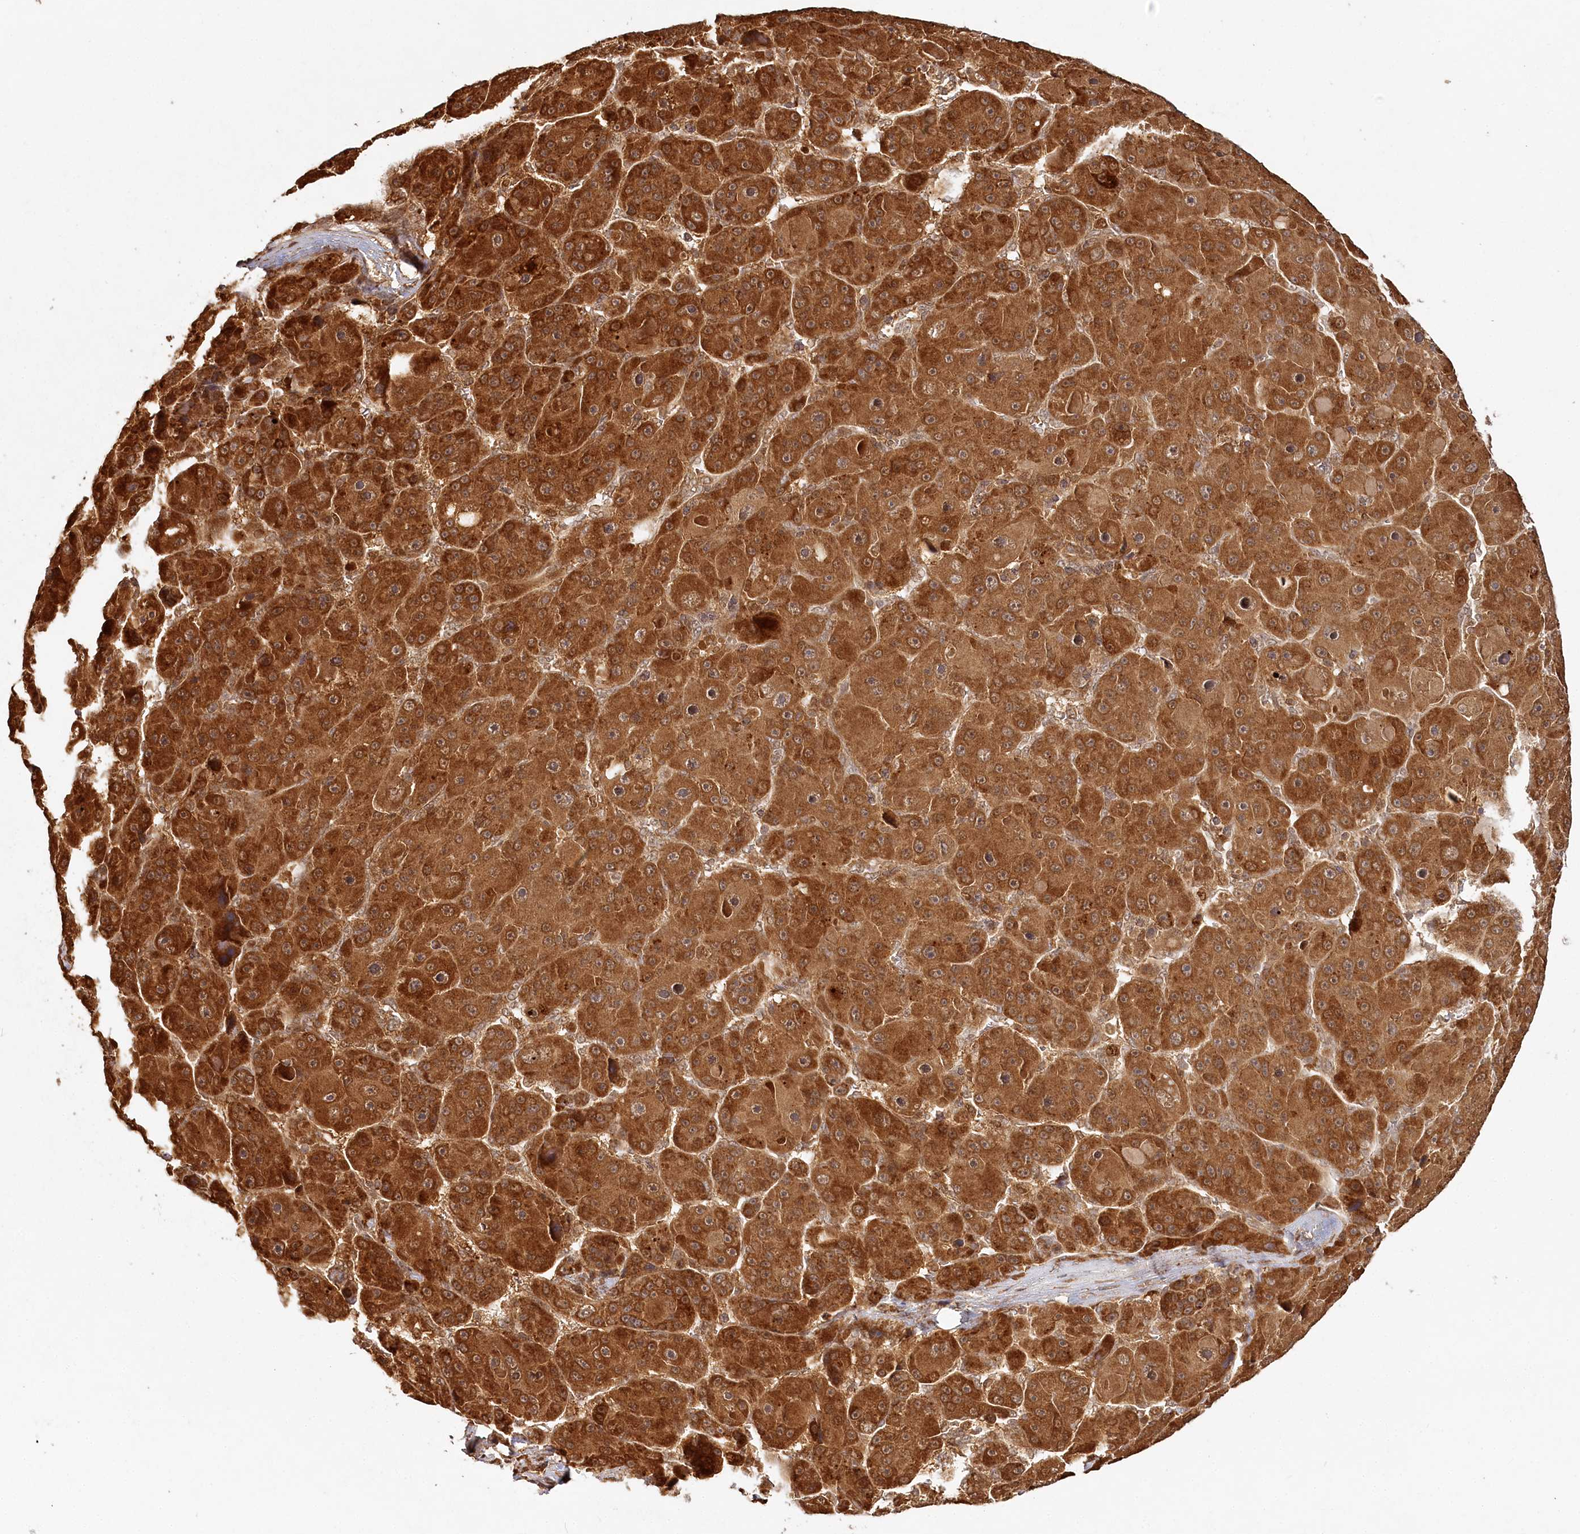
{"staining": {"intensity": "strong", "quantity": ">75%", "location": "cytoplasmic/membranous,nuclear"}, "tissue": "liver cancer", "cell_type": "Tumor cells", "image_type": "cancer", "snomed": [{"axis": "morphology", "description": "Carcinoma, Hepatocellular, NOS"}, {"axis": "topography", "description": "Liver"}], "caption": "Immunohistochemical staining of hepatocellular carcinoma (liver) demonstrates high levels of strong cytoplasmic/membranous and nuclear expression in approximately >75% of tumor cells. The staining was performed using DAB to visualize the protein expression in brown, while the nuclei were stained in blue with hematoxylin (Magnification: 20x).", "gene": "ULK2", "patient": {"sex": "male", "age": 76}}